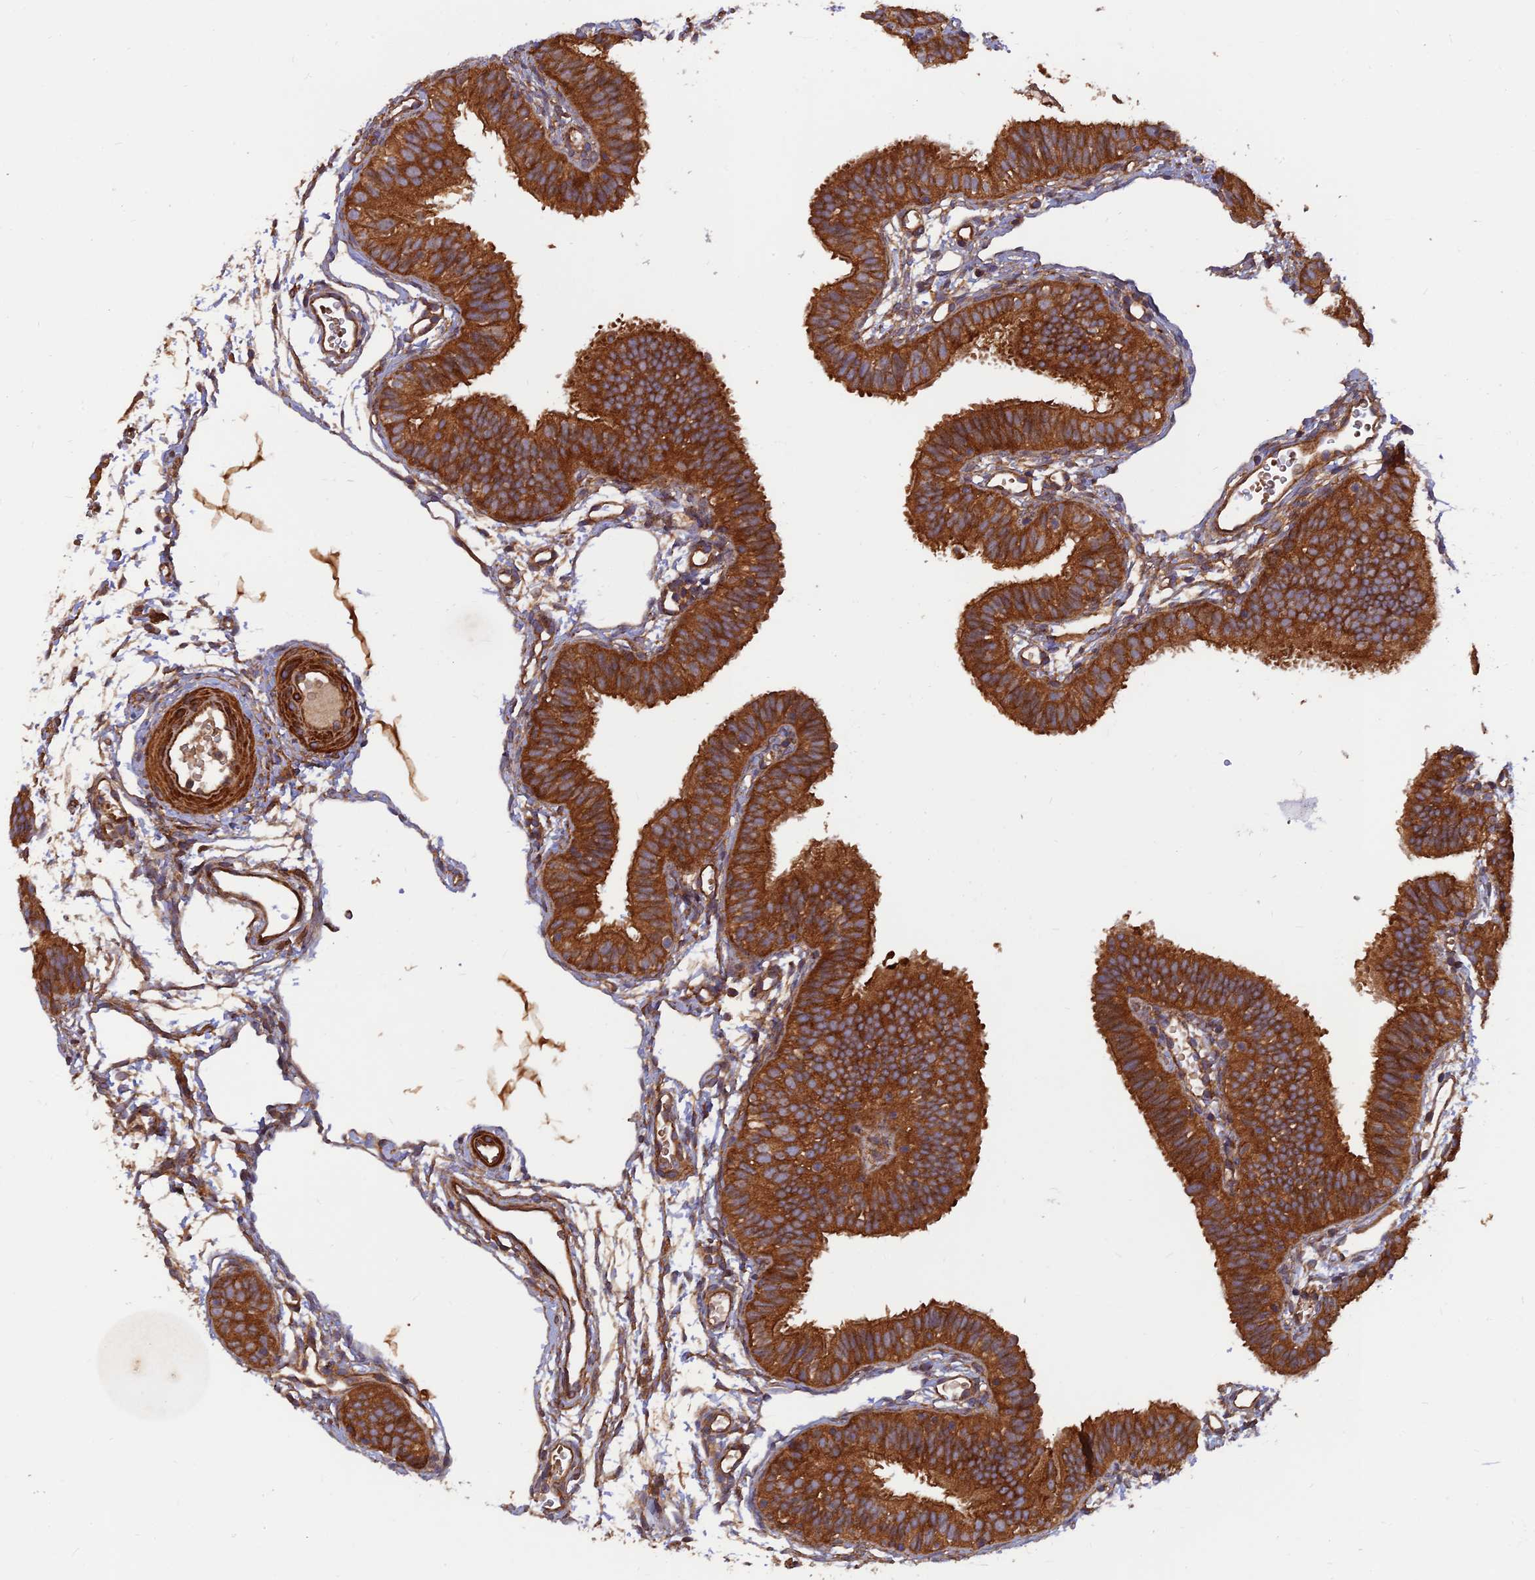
{"staining": {"intensity": "strong", "quantity": ">75%", "location": "cytoplasmic/membranous"}, "tissue": "fallopian tube", "cell_type": "Glandular cells", "image_type": "normal", "snomed": [{"axis": "morphology", "description": "Normal tissue, NOS"}, {"axis": "topography", "description": "Fallopian tube"}], "caption": "The micrograph shows immunohistochemical staining of benign fallopian tube. There is strong cytoplasmic/membranous staining is identified in approximately >75% of glandular cells. (DAB (3,3'-diaminobenzidine) = brown stain, brightfield microscopy at high magnification).", "gene": "RELCH", "patient": {"sex": "female", "age": 35}}